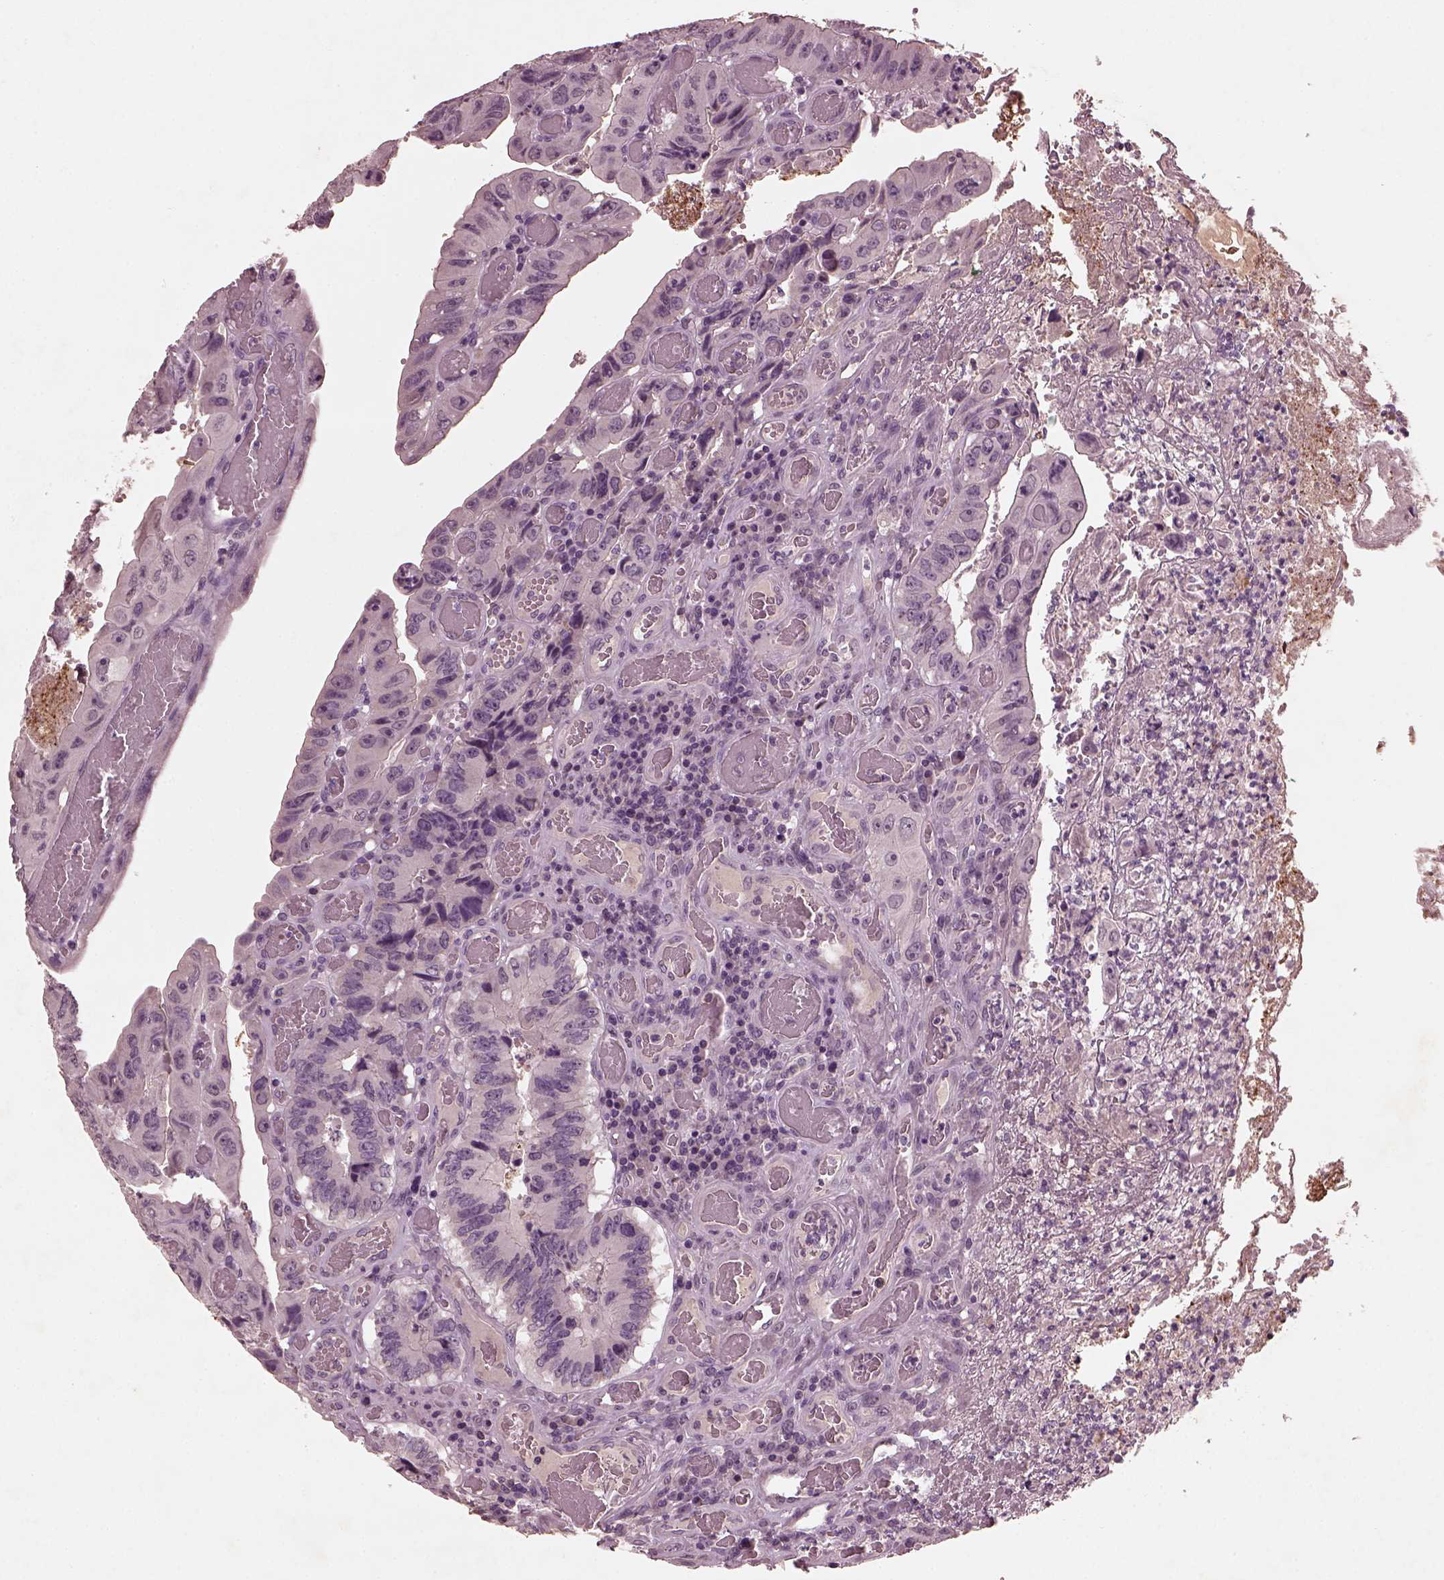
{"staining": {"intensity": "negative", "quantity": "none", "location": "none"}, "tissue": "colorectal cancer", "cell_type": "Tumor cells", "image_type": "cancer", "snomed": [{"axis": "morphology", "description": "Adenocarcinoma, NOS"}, {"axis": "topography", "description": "Colon"}], "caption": "Tumor cells are negative for protein expression in human adenocarcinoma (colorectal).", "gene": "FRRS1L", "patient": {"sex": "female", "age": 84}}